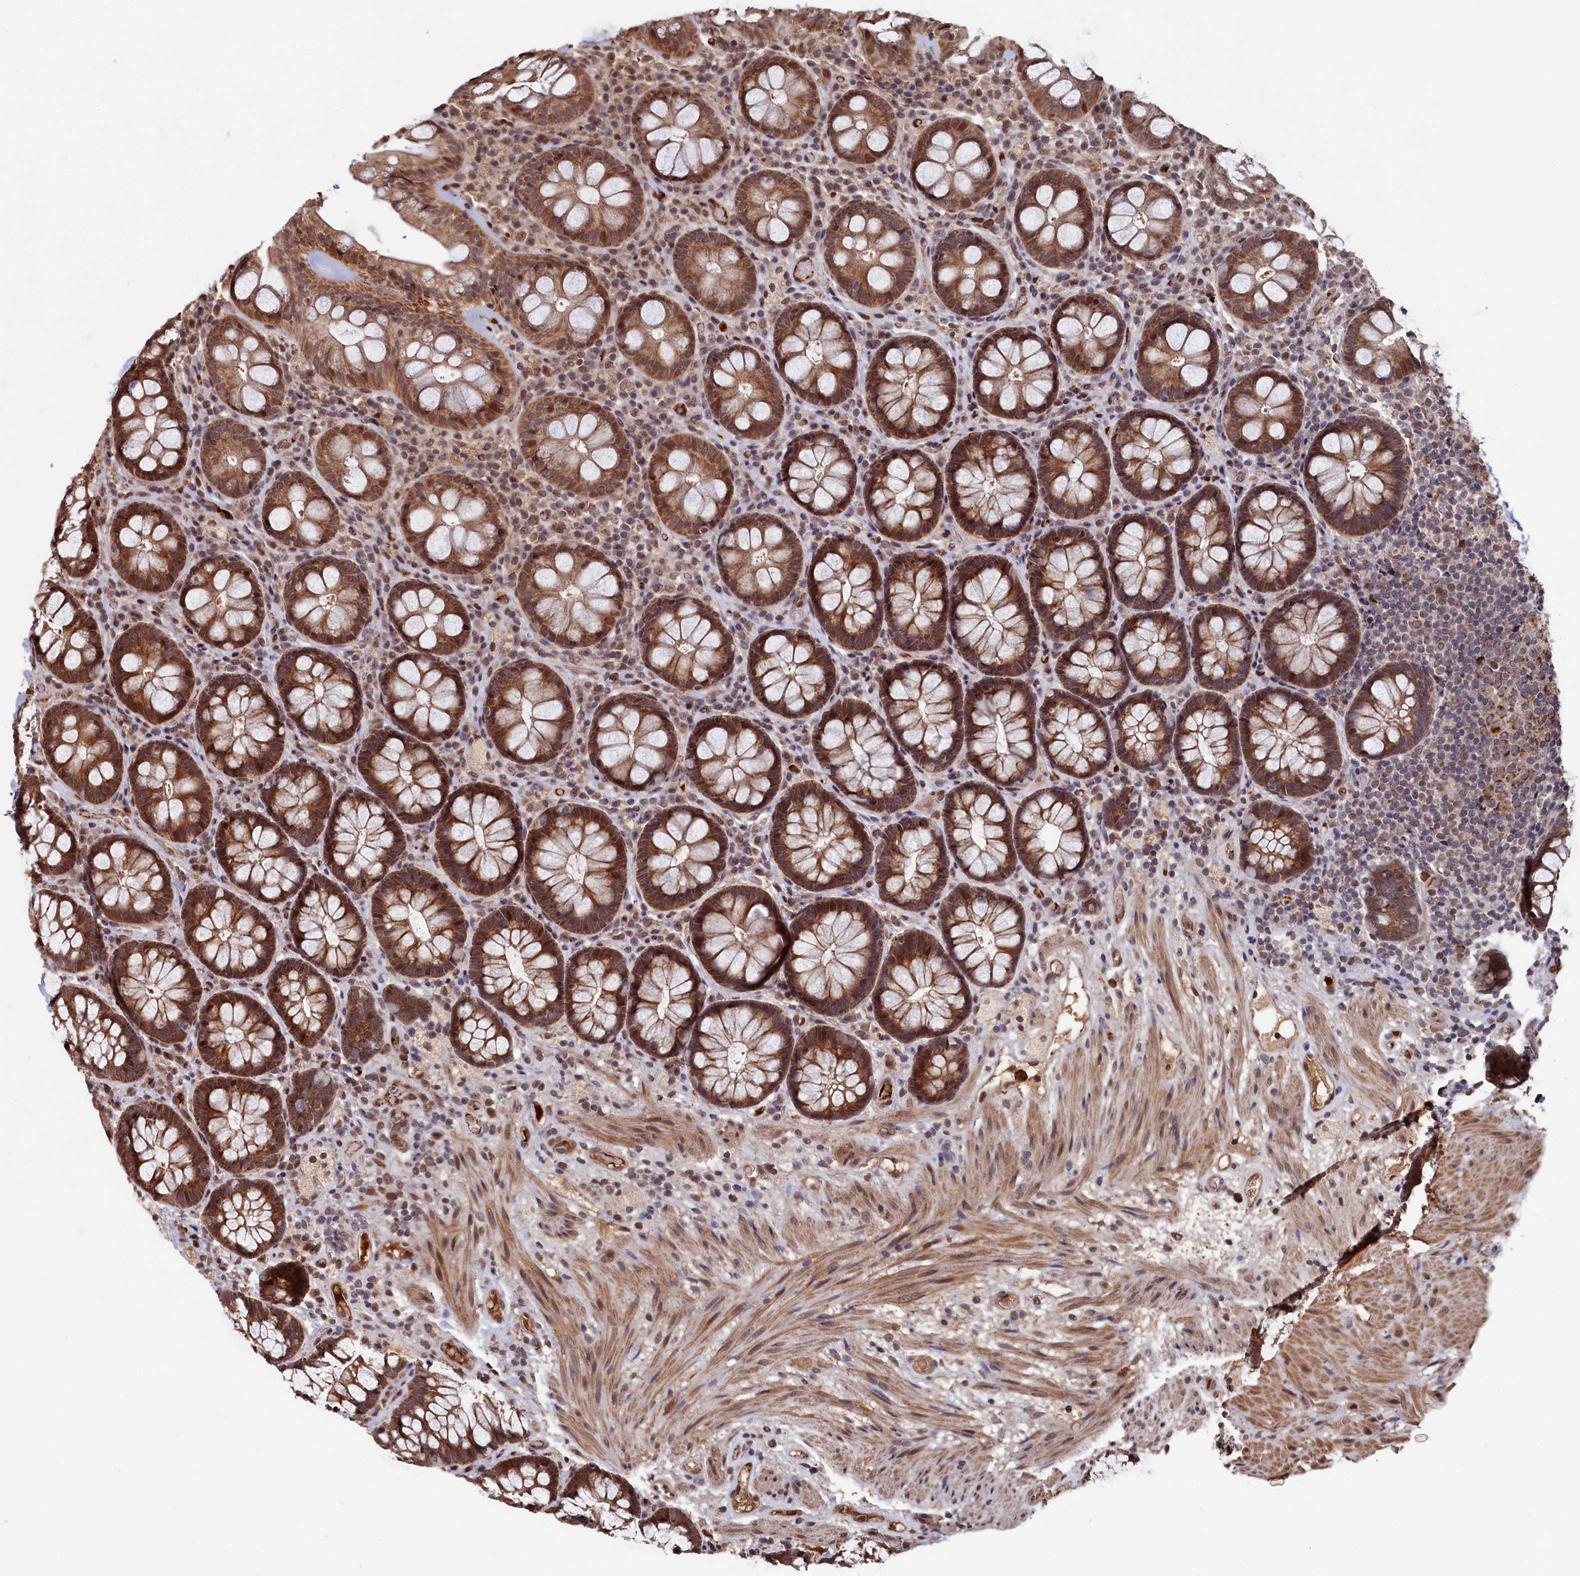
{"staining": {"intensity": "moderate", "quantity": ">75%", "location": "cytoplasmic/membranous"}, "tissue": "rectum", "cell_type": "Glandular cells", "image_type": "normal", "snomed": [{"axis": "morphology", "description": "Normal tissue, NOS"}, {"axis": "topography", "description": "Rectum"}], "caption": "Rectum stained for a protein displays moderate cytoplasmic/membranous positivity in glandular cells. (brown staining indicates protein expression, while blue staining denotes nuclei).", "gene": "CLPX", "patient": {"sex": "male", "age": 83}}